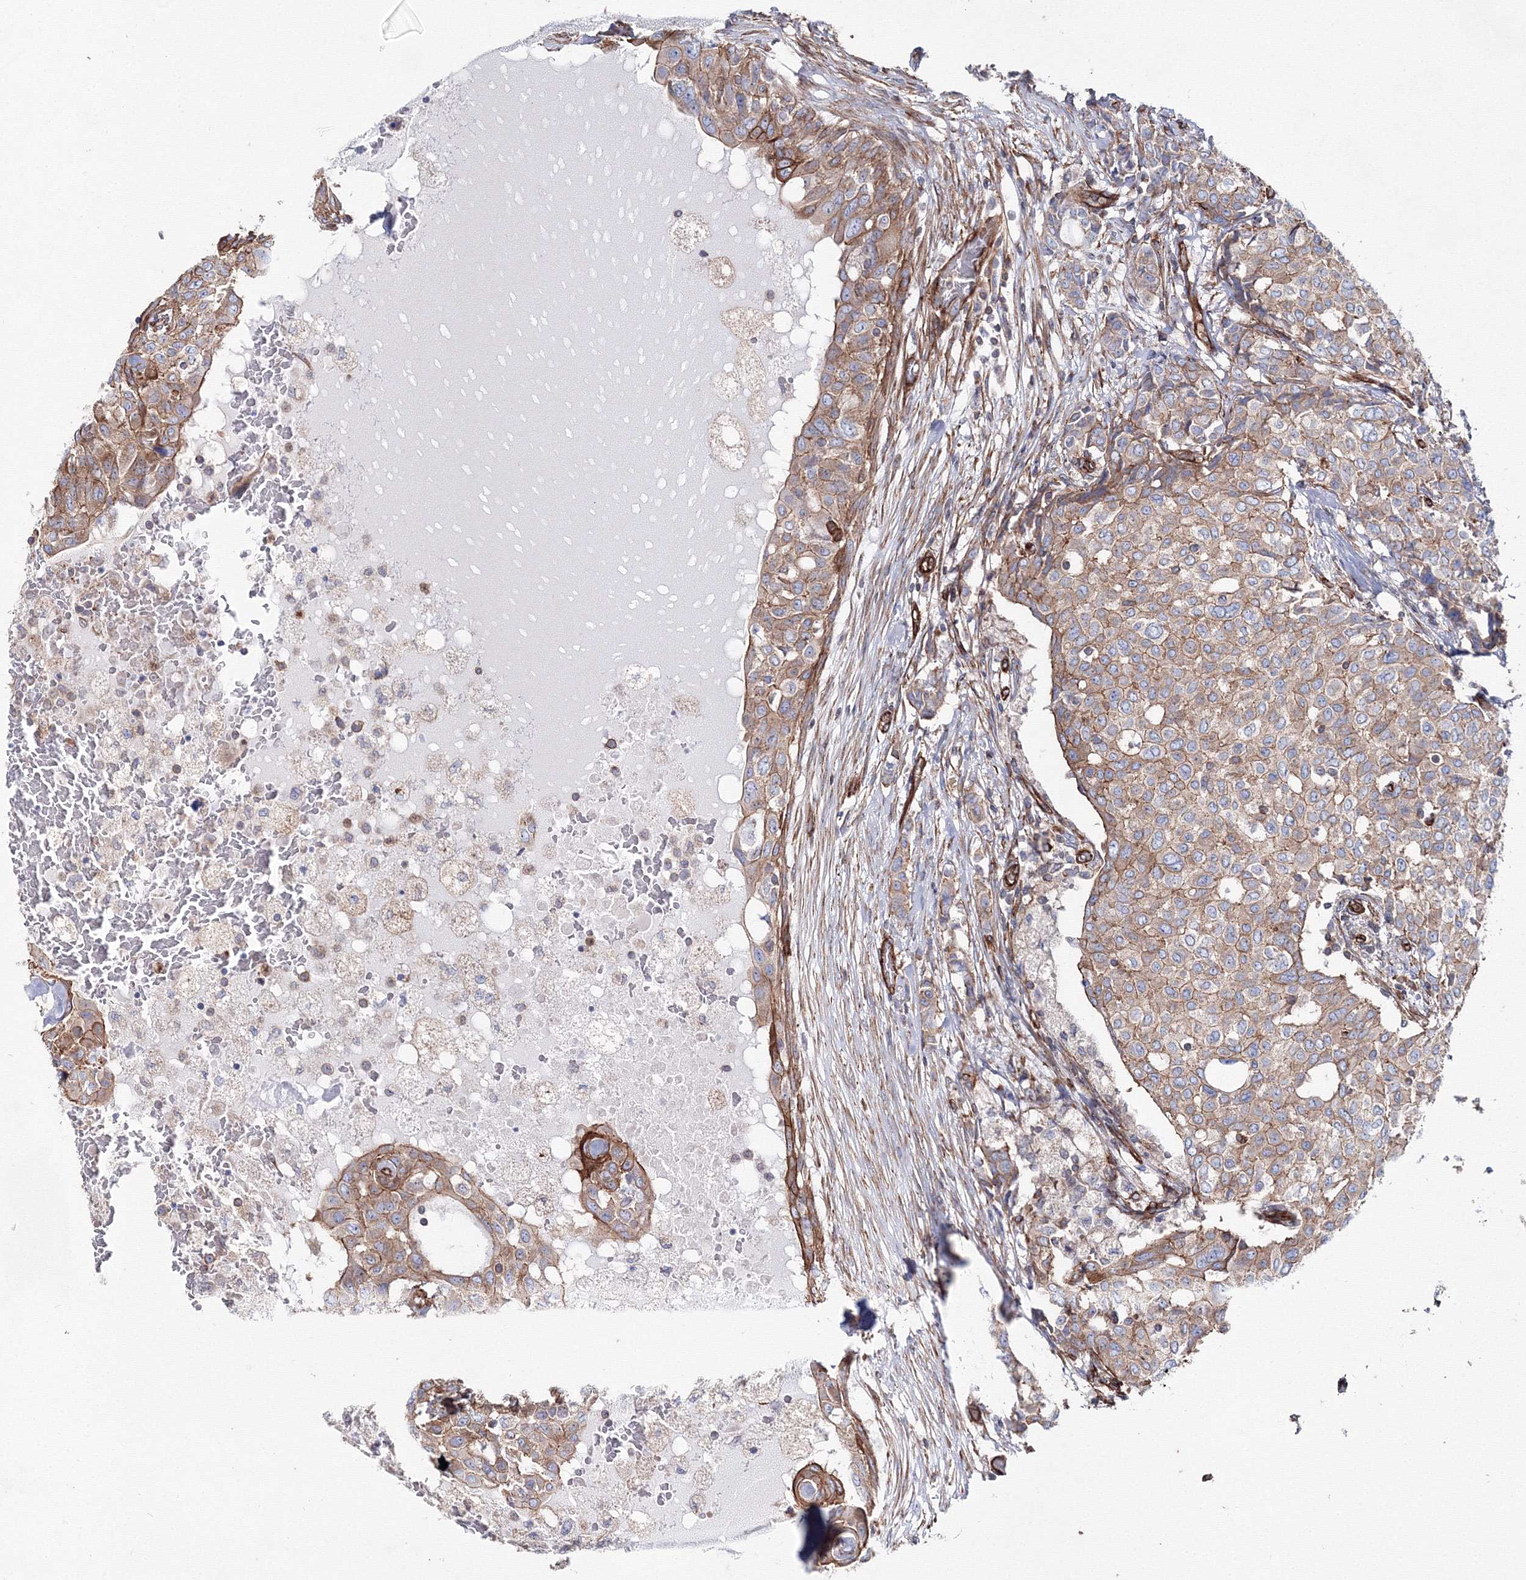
{"staining": {"intensity": "moderate", "quantity": ">75%", "location": "cytoplasmic/membranous"}, "tissue": "breast cancer", "cell_type": "Tumor cells", "image_type": "cancer", "snomed": [{"axis": "morphology", "description": "Lobular carcinoma"}, {"axis": "topography", "description": "Breast"}], "caption": "Moderate cytoplasmic/membranous protein positivity is identified in approximately >75% of tumor cells in breast cancer (lobular carcinoma).", "gene": "ANKRD37", "patient": {"sex": "female", "age": 51}}